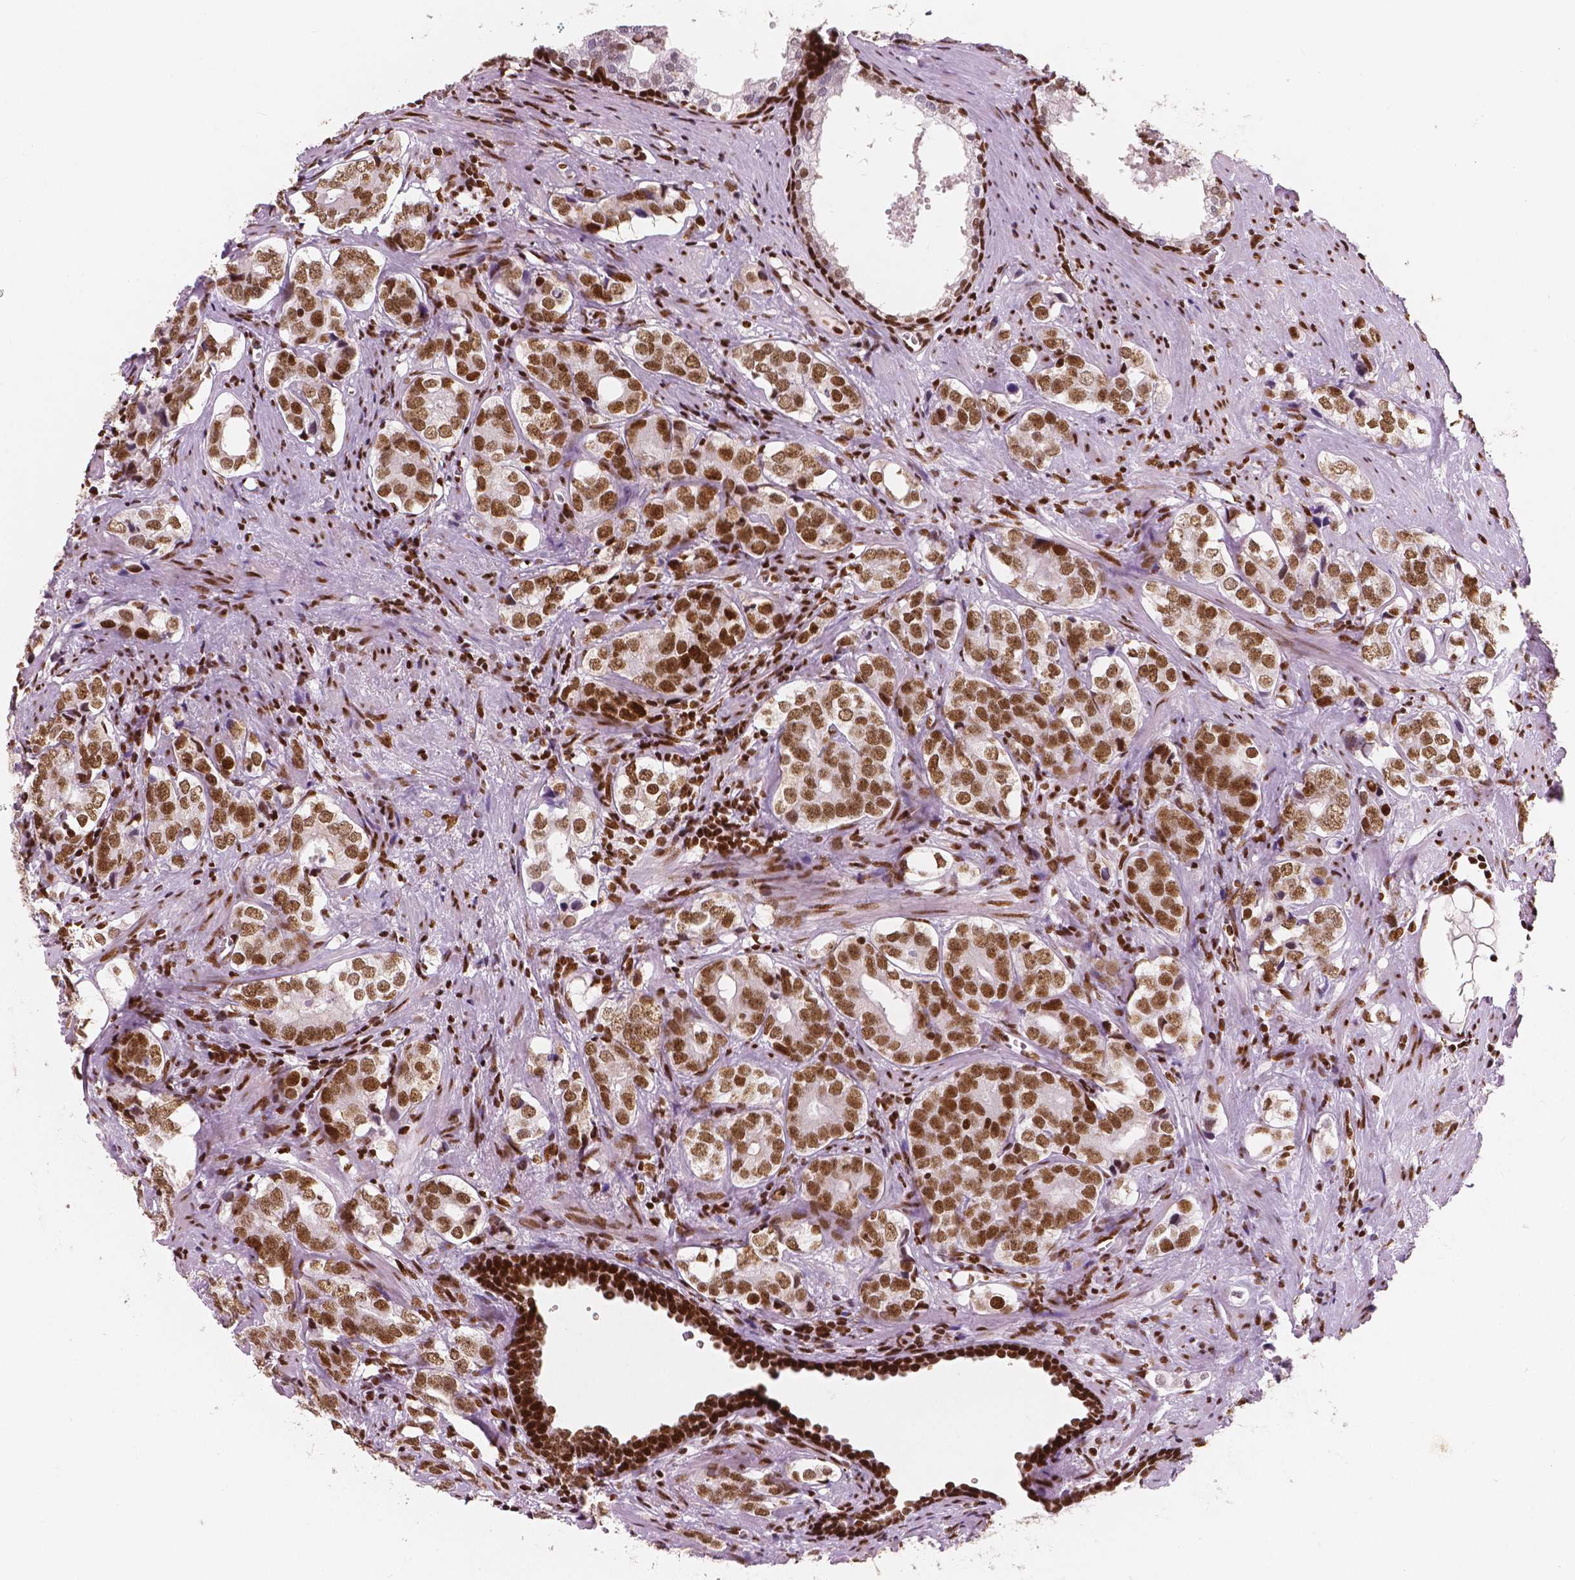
{"staining": {"intensity": "moderate", "quantity": ">75%", "location": "nuclear"}, "tissue": "prostate cancer", "cell_type": "Tumor cells", "image_type": "cancer", "snomed": [{"axis": "morphology", "description": "Adenocarcinoma, NOS"}, {"axis": "topography", "description": "Prostate and seminal vesicle, NOS"}], "caption": "Adenocarcinoma (prostate) was stained to show a protein in brown. There is medium levels of moderate nuclear staining in about >75% of tumor cells.", "gene": "BRD4", "patient": {"sex": "male", "age": 63}}